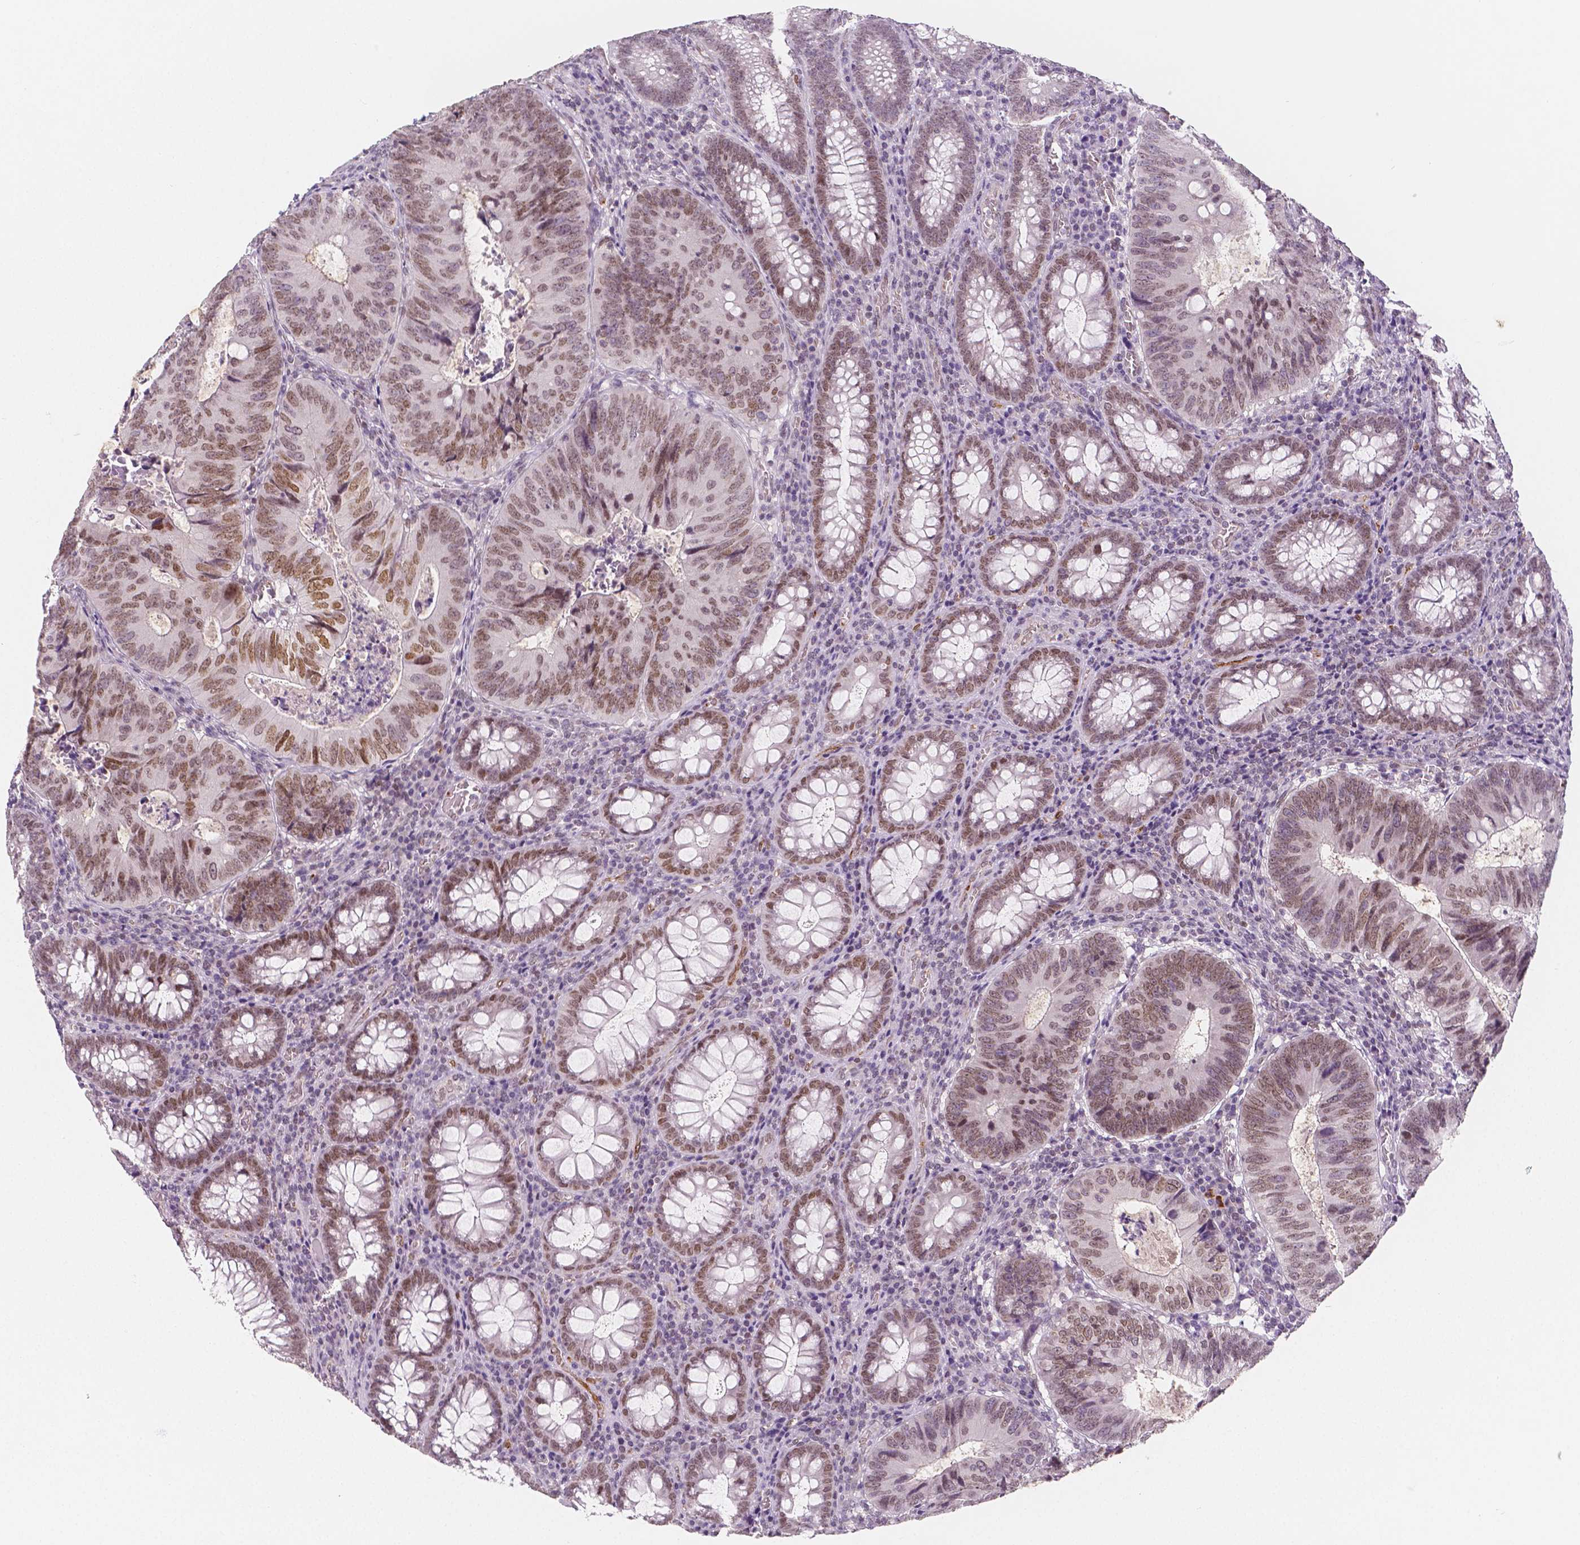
{"staining": {"intensity": "moderate", "quantity": "25%-75%", "location": "nuclear"}, "tissue": "colorectal cancer", "cell_type": "Tumor cells", "image_type": "cancer", "snomed": [{"axis": "morphology", "description": "Adenocarcinoma, NOS"}, {"axis": "topography", "description": "Colon"}], "caption": "Human adenocarcinoma (colorectal) stained with a brown dye shows moderate nuclear positive expression in approximately 25%-75% of tumor cells.", "gene": "KDM5B", "patient": {"sex": "male", "age": 67}}